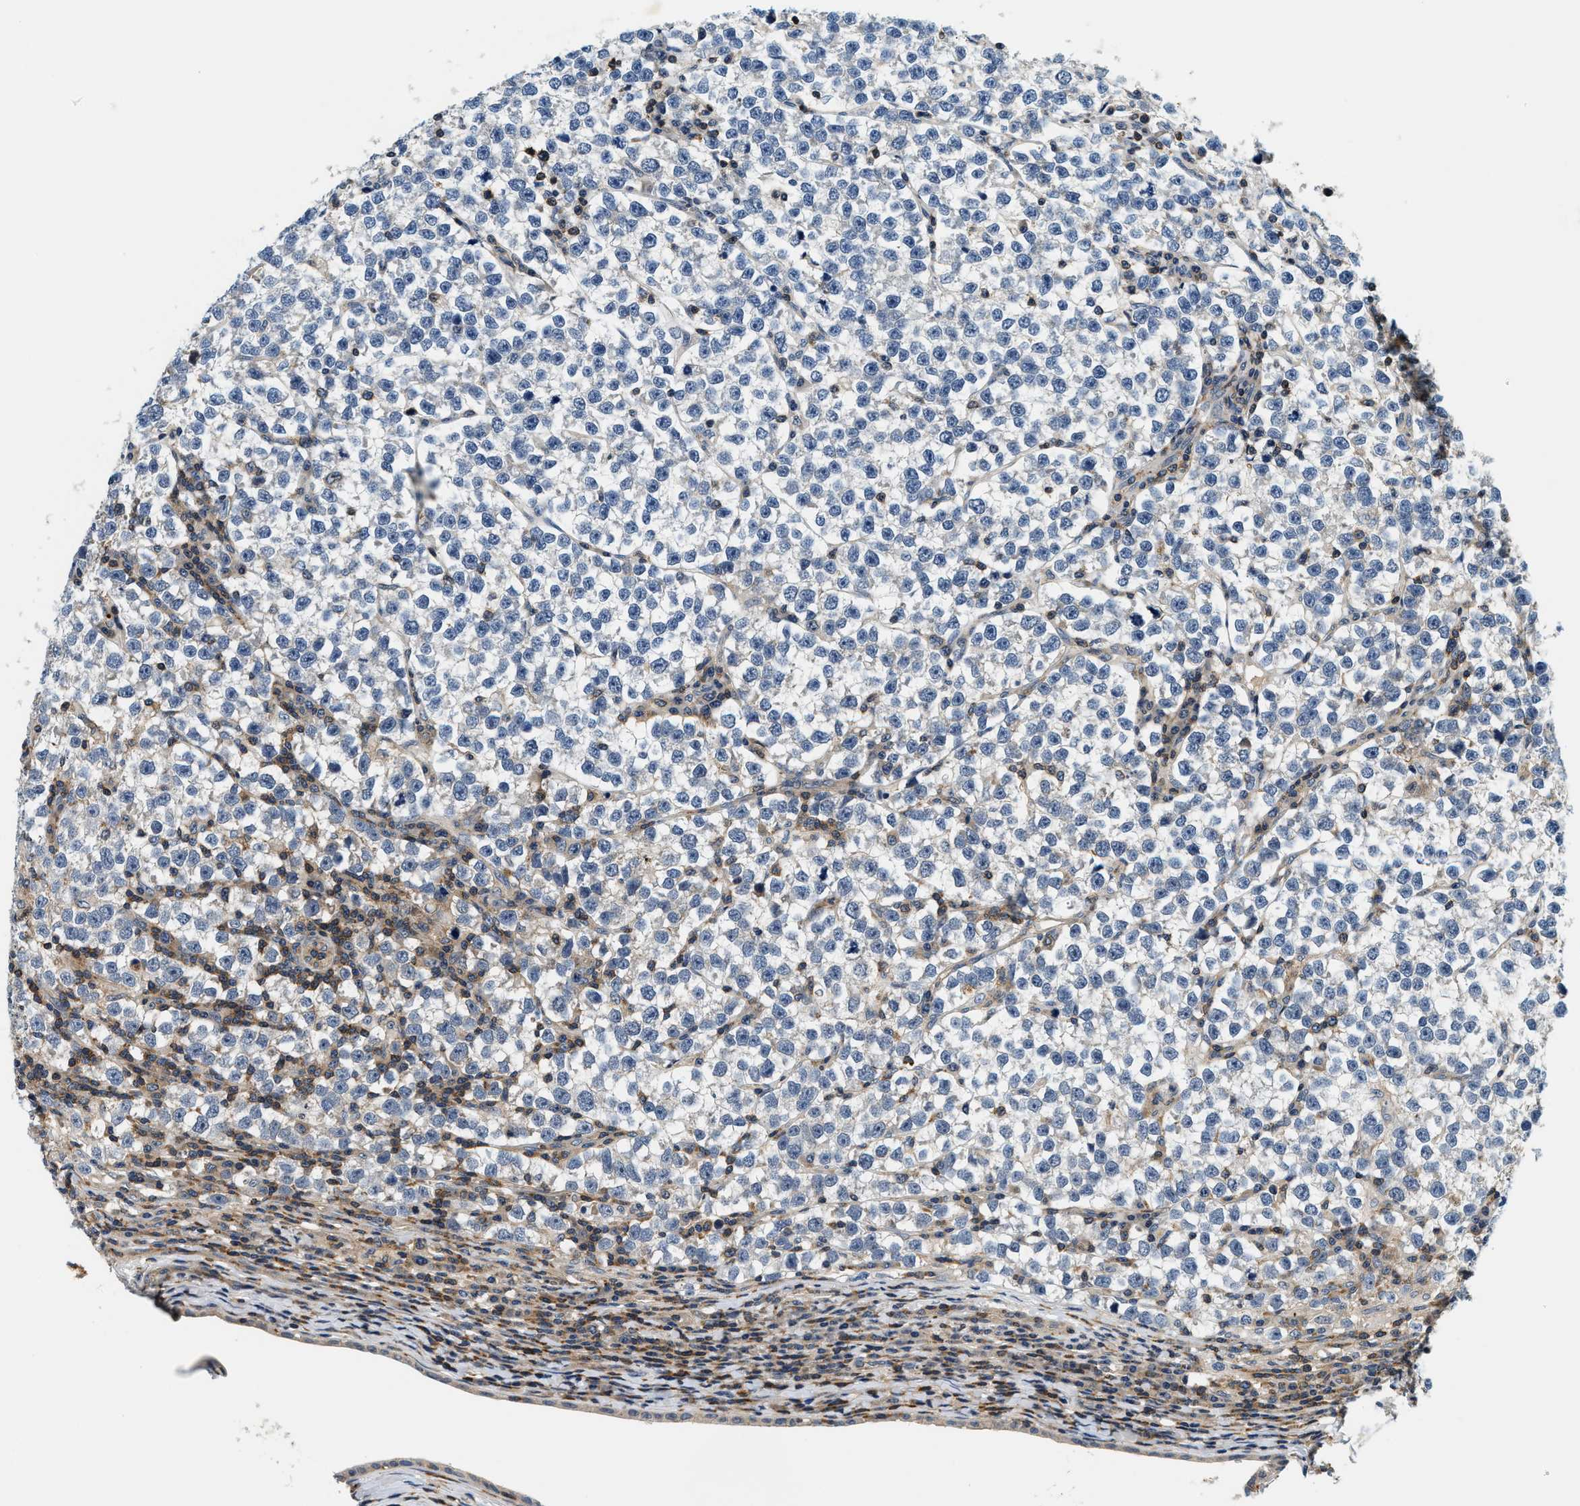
{"staining": {"intensity": "negative", "quantity": "none", "location": "none"}, "tissue": "testis cancer", "cell_type": "Tumor cells", "image_type": "cancer", "snomed": [{"axis": "morphology", "description": "Normal tissue, NOS"}, {"axis": "morphology", "description": "Seminoma, NOS"}, {"axis": "topography", "description": "Testis"}], "caption": "Micrograph shows no protein staining in tumor cells of testis cancer tissue. The staining was performed using DAB (3,3'-diaminobenzidine) to visualize the protein expression in brown, while the nuclei were stained in blue with hematoxylin (Magnification: 20x).", "gene": "SAMD9", "patient": {"sex": "male", "age": 43}}